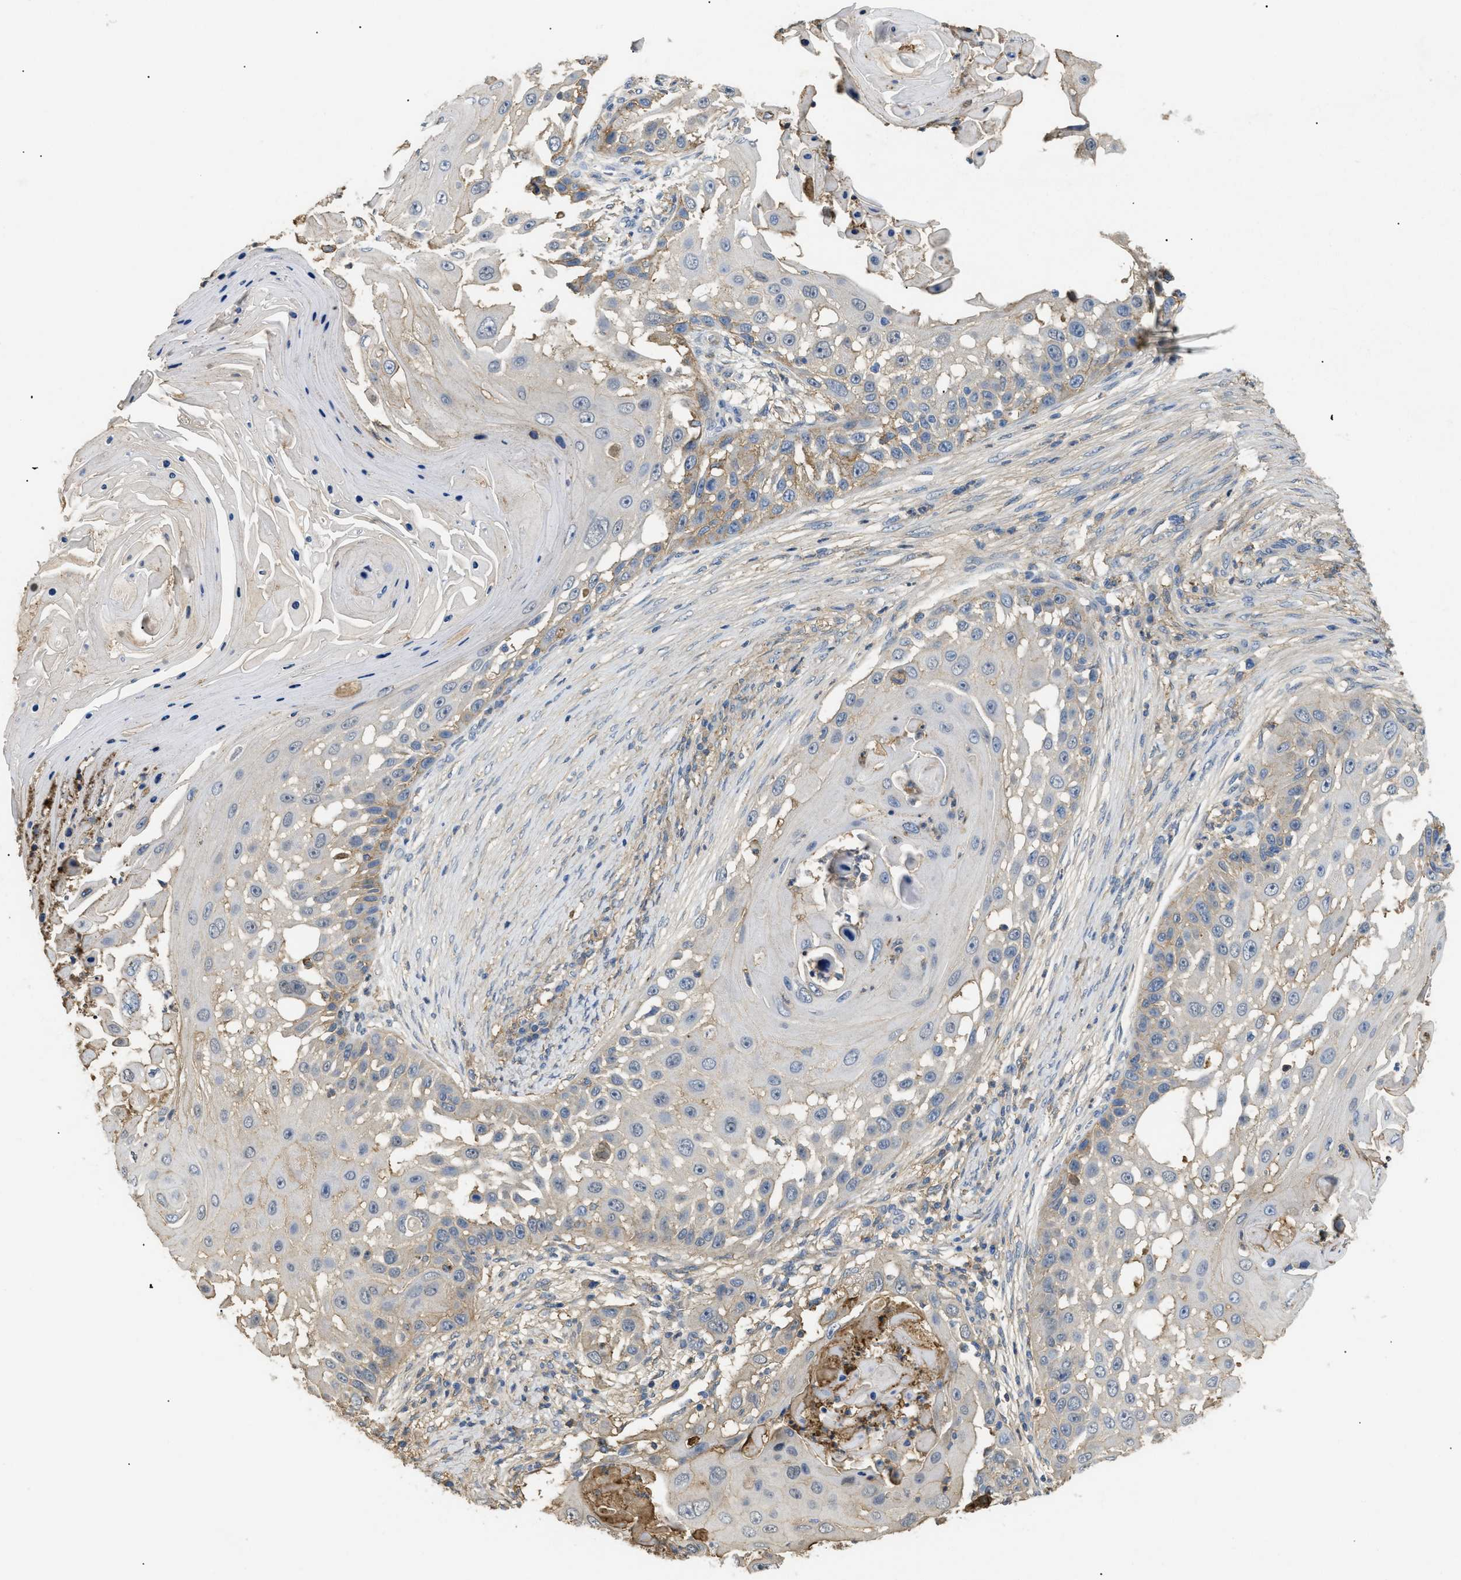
{"staining": {"intensity": "weak", "quantity": "<25%", "location": "cytoplasmic/membranous"}, "tissue": "skin cancer", "cell_type": "Tumor cells", "image_type": "cancer", "snomed": [{"axis": "morphology", "description": "Squamous cell carcinoma, NOS"}, {"axis": "topography", "description": "Skin"}], "caption": "The micrograph shows no significant positivity in tumor cells of skin squamous cell carcinoma.", "gene": "ANXA4", "patient": {"sex": "female", "age": 44}}